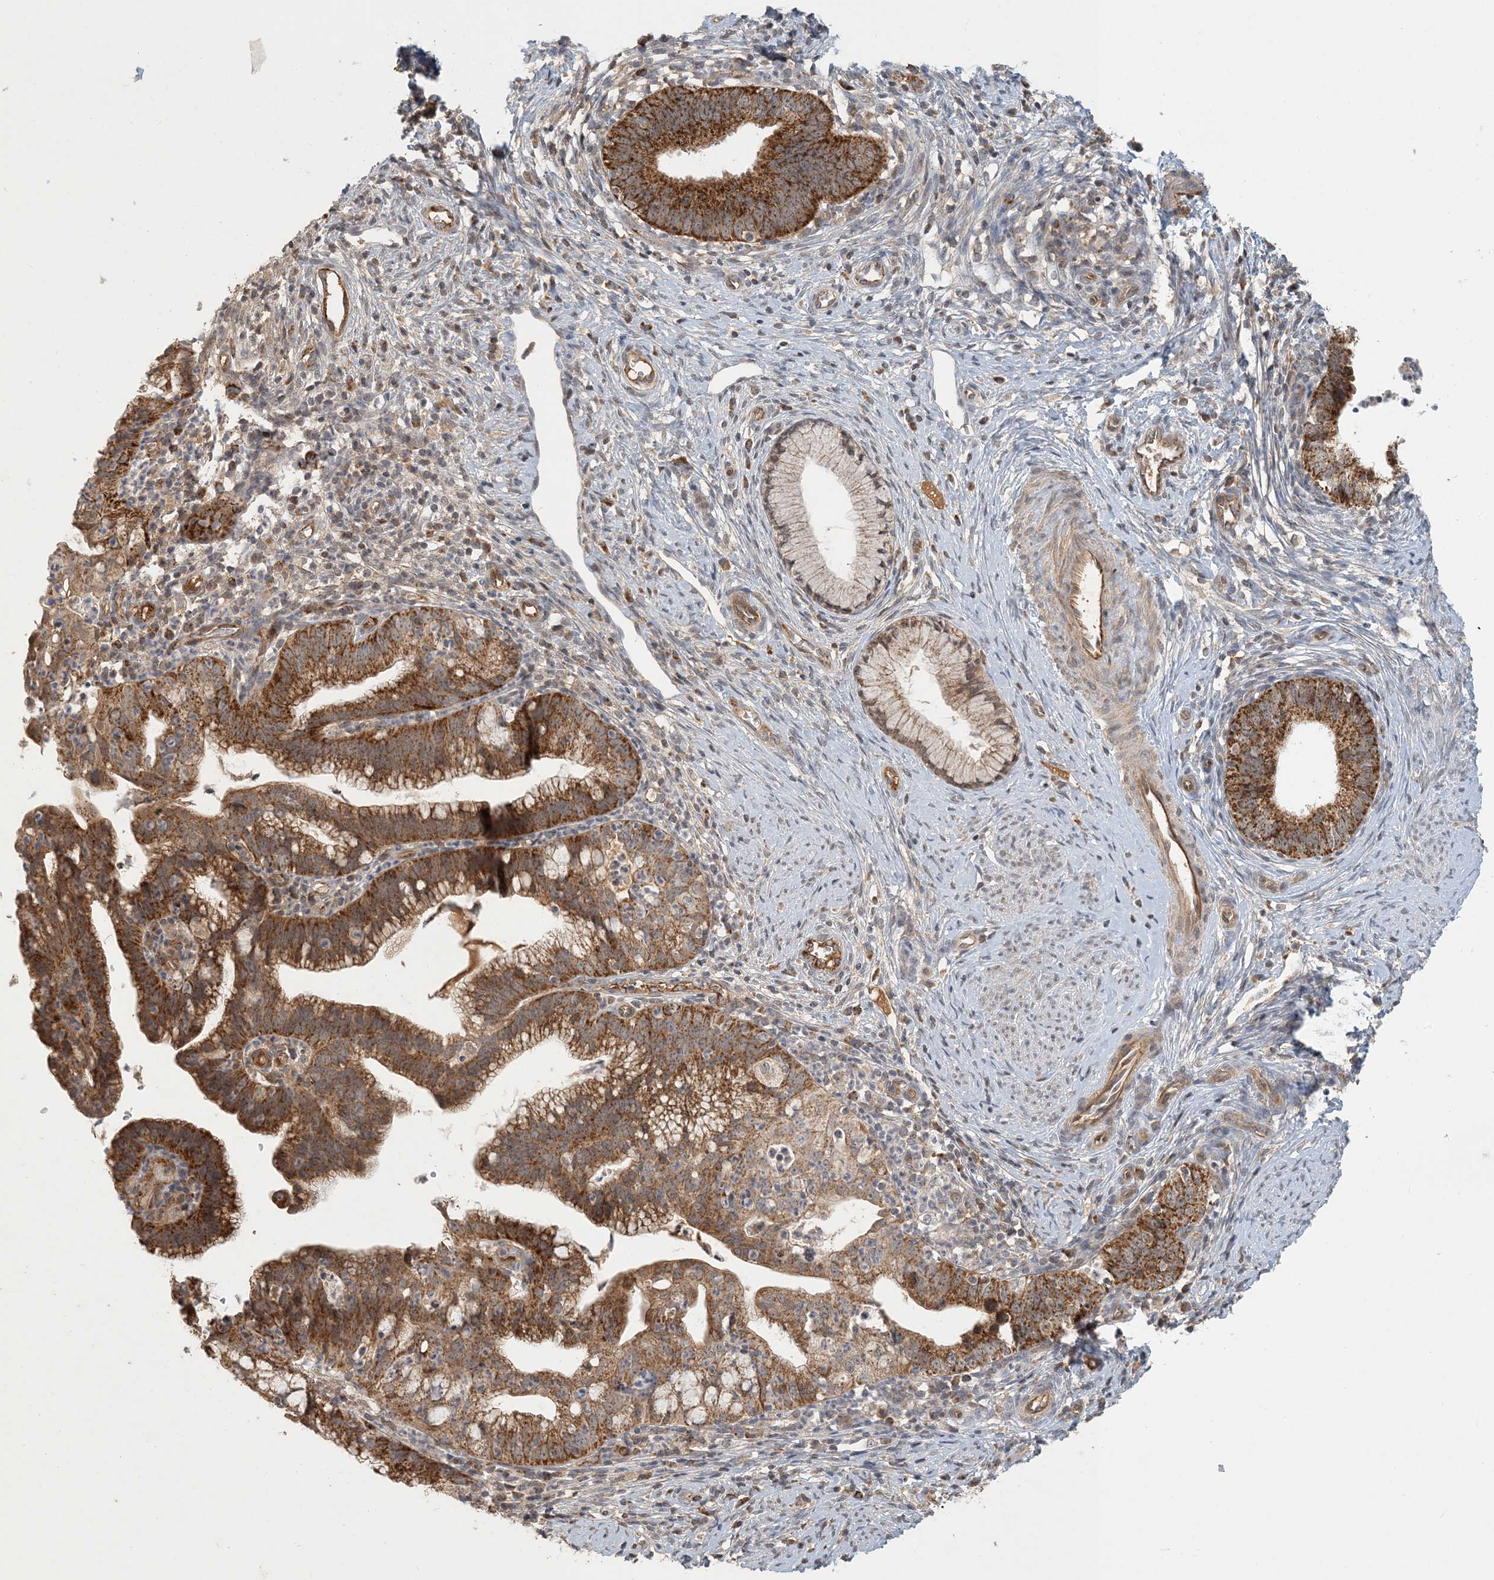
{"staining": {"intensity": "strong", "quantity": ">75%", "location": "cytoplasmic/membranous"}, "tissue": "cervical cancer", "cell_type": "Tumor cells", "image_type": "cancer", "snomed": [{"axis": "morphology", "description": "Adenocarcinoma, NOS"}, {"axis": "topography", "description": "Cervix"}], "caption": "Cervical cancer was stained to show a protein in brown. There is high levels of strong cytoplasmic/membranous staining in approximately >75% of tumor cells. The protein is stained brown, and the nuclei are stained in blue (DAB IHC with brightfield microscopy, high magnification).", "gene": "ZBTB3", "patient": {"sex": "female", "age": 36}}